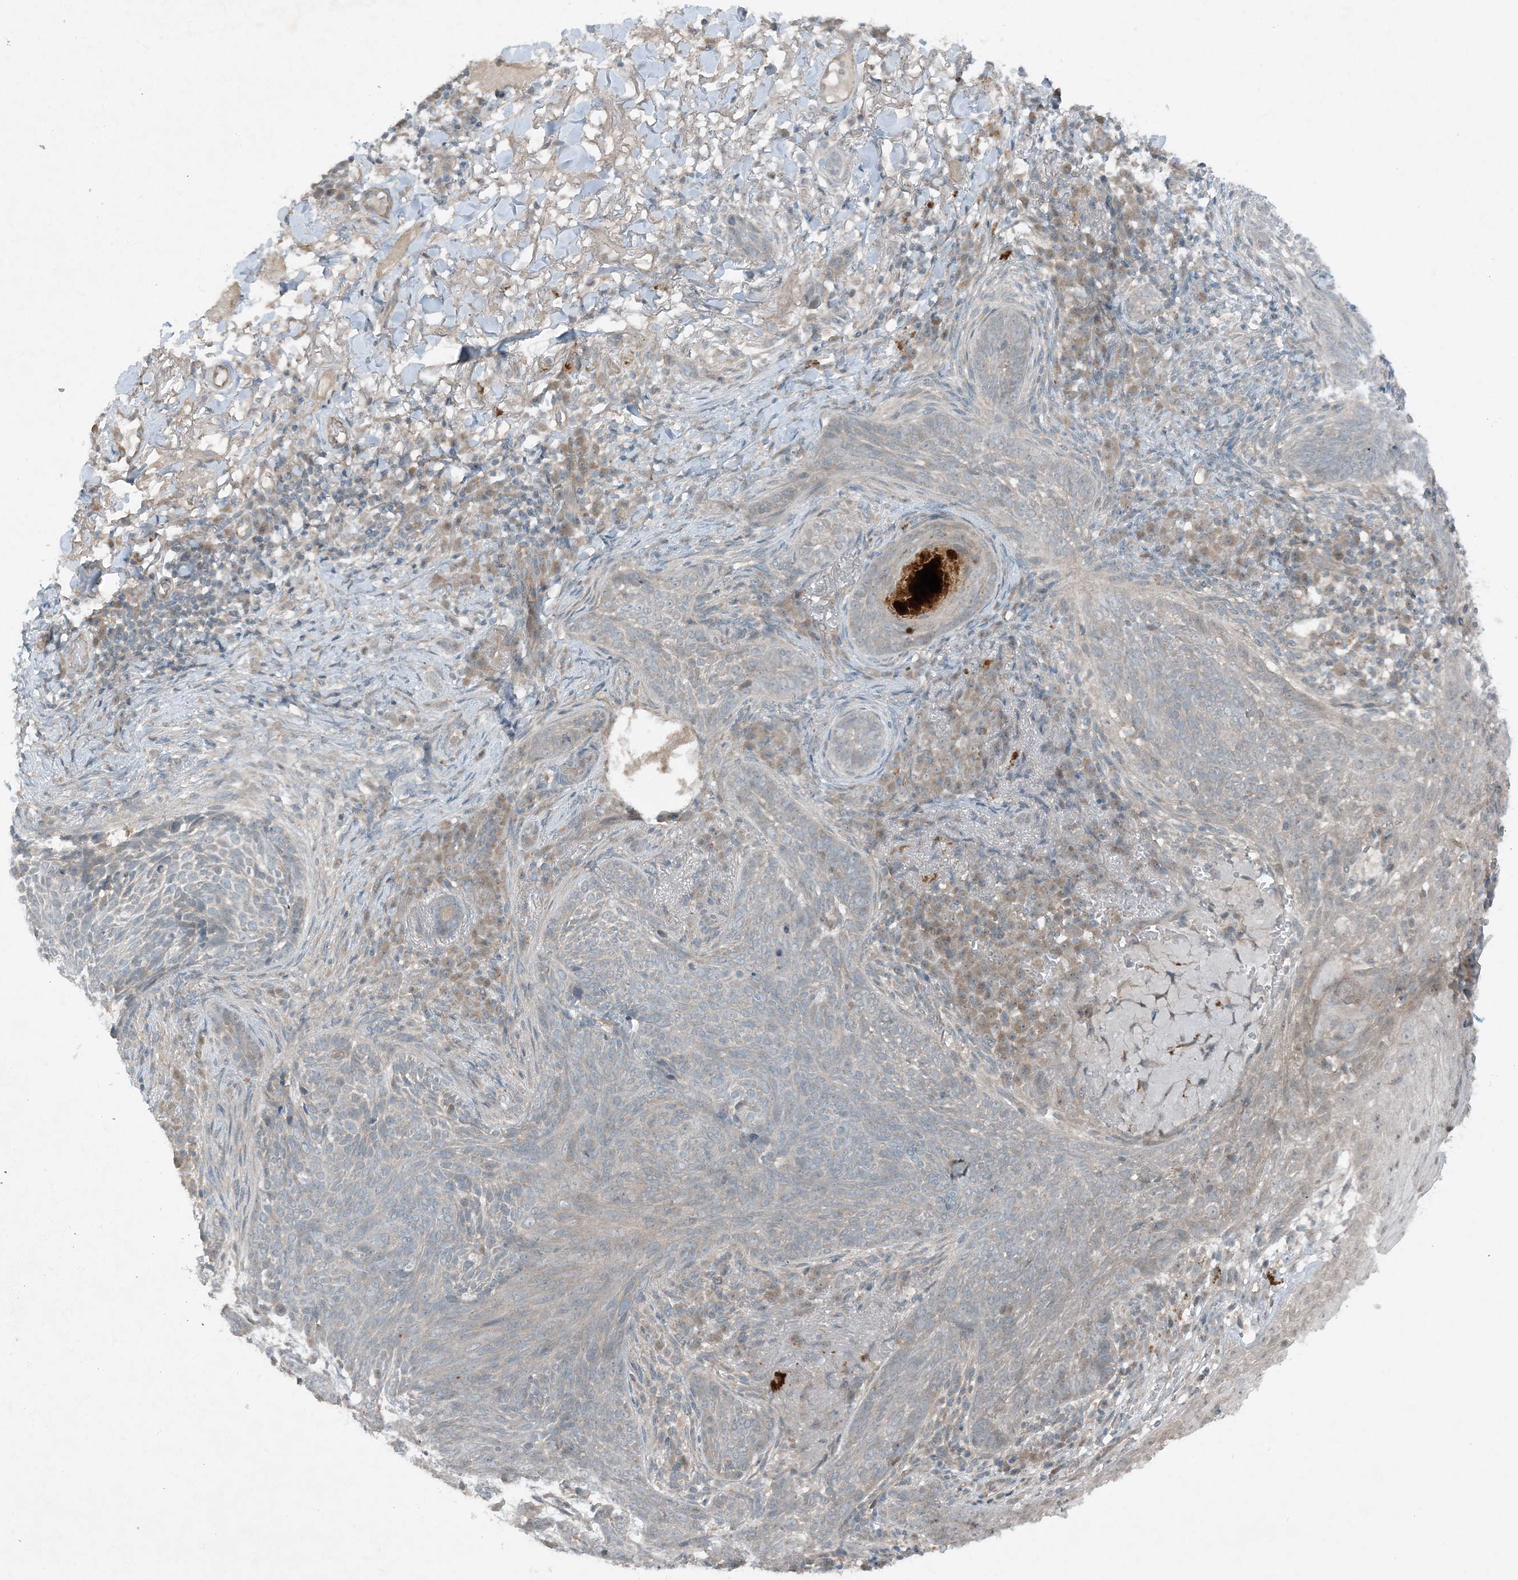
{"staining": {"intensity": "negative", "quantity": "none", "location": "none"}, "tissue": "skin cancer", "cell_type": "Tumor cells", "image_type": "cancer", "snomed": [{"axis": "morphology", "description": "Basal cell carcinoma"}, {"axis": "topography", "description": "Skin"}], "caption": "Micrograph shows no protein staining in tumor cells of basal cell carcinoma (skin) tissue.", "gene": "MITD1", "patient": {"sex": "male", "age": 85}}